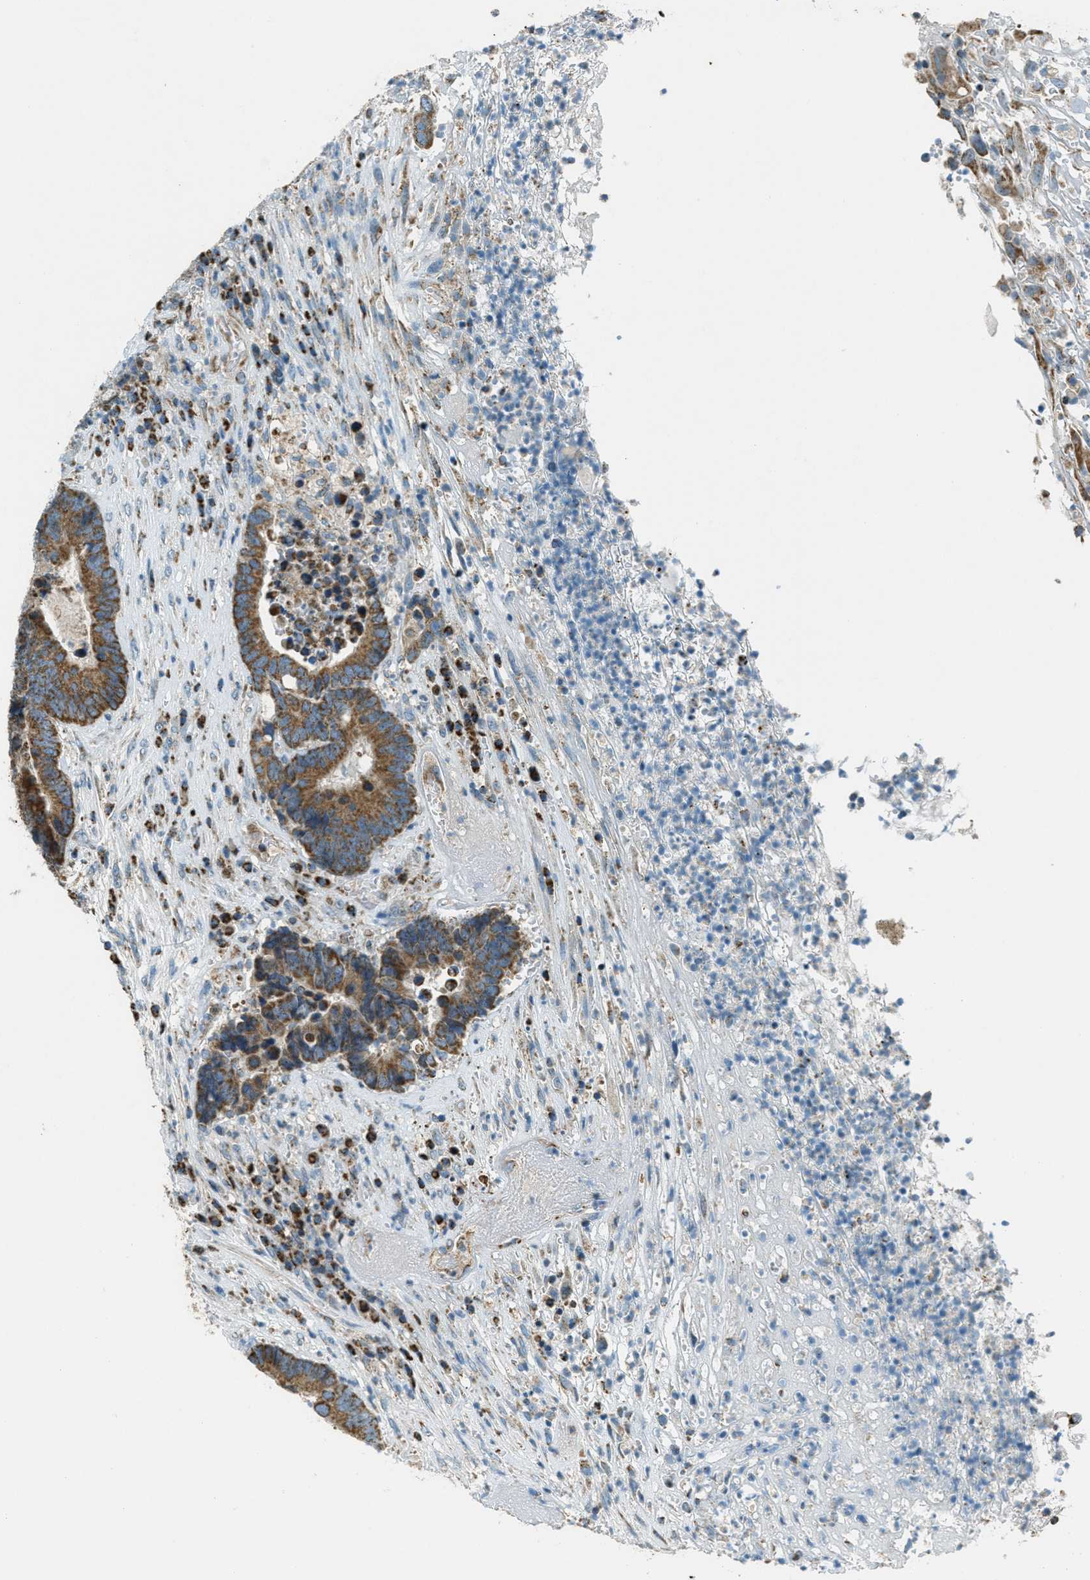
{"staining": {"intensity": "strong", "quantity": ">75%", "location": "cytoplasmic/membranous"}, "tissue": "colorectal cancer", "cell_type": "Tumor cells", "image_type": "cancer", "snomed": [{"axis": "morphology", "description": "Adenocarcinoma, NOS"}, {"axis": "topography", "description": "Rectum"}], "caption": "High-magnification brightfield microscopy of adenocarcinoma (colorectal) stained with DAB (3,3'-diaminobenzidine) (brown) and counterstained with hematoxylin (blue). tumor cells exhibit strong cytoplasmic/membranous positivity is appreciated in approximately>75% of cells.", "gene": "CHST15", "patient": {"sex": "female", "age": 89}}